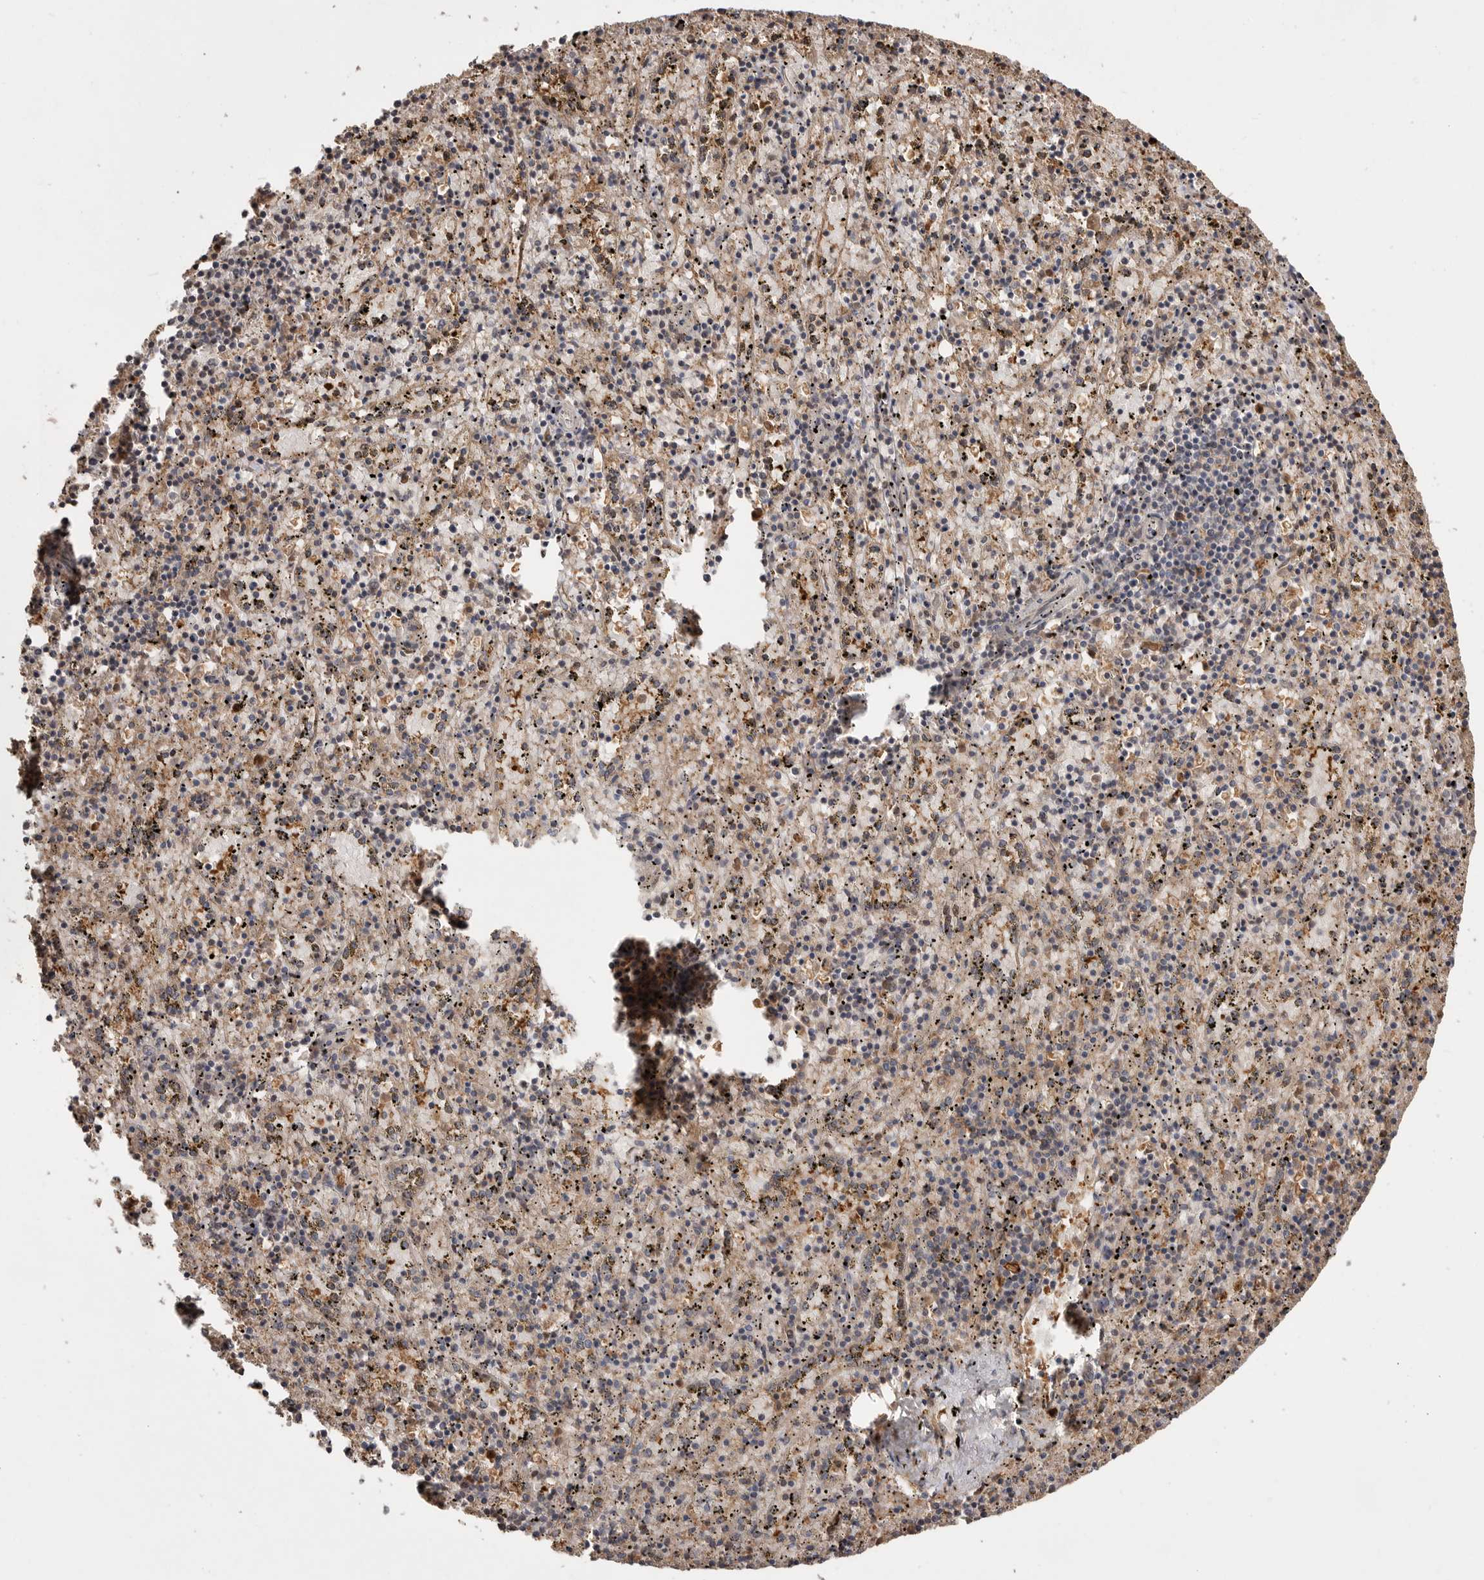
{"staining": {"intensity": "moderate", "quantity": "25%-75%", "location": "cytoplasmic/membranous"}, "tissue": "spleen", "cell_type": "Cells in red pulp", "image_type": "normal", "snomed": [{"axis": "morphology", "description": "Normal tissue, NOS"}, {"axis": "topography", "description": "Spleen"}], "caption": "Unremarkable spleen was stained to show a protein in brown. There is medium levels of moderate cytoplasmic/membranous expression in approximately 25%-75% of cells in red pulp. (brown staining indicates protein expression, while blue staining denotes nuclei).", "gene": "VN1R4", "patient": {"sex": "male", "age": 11}}